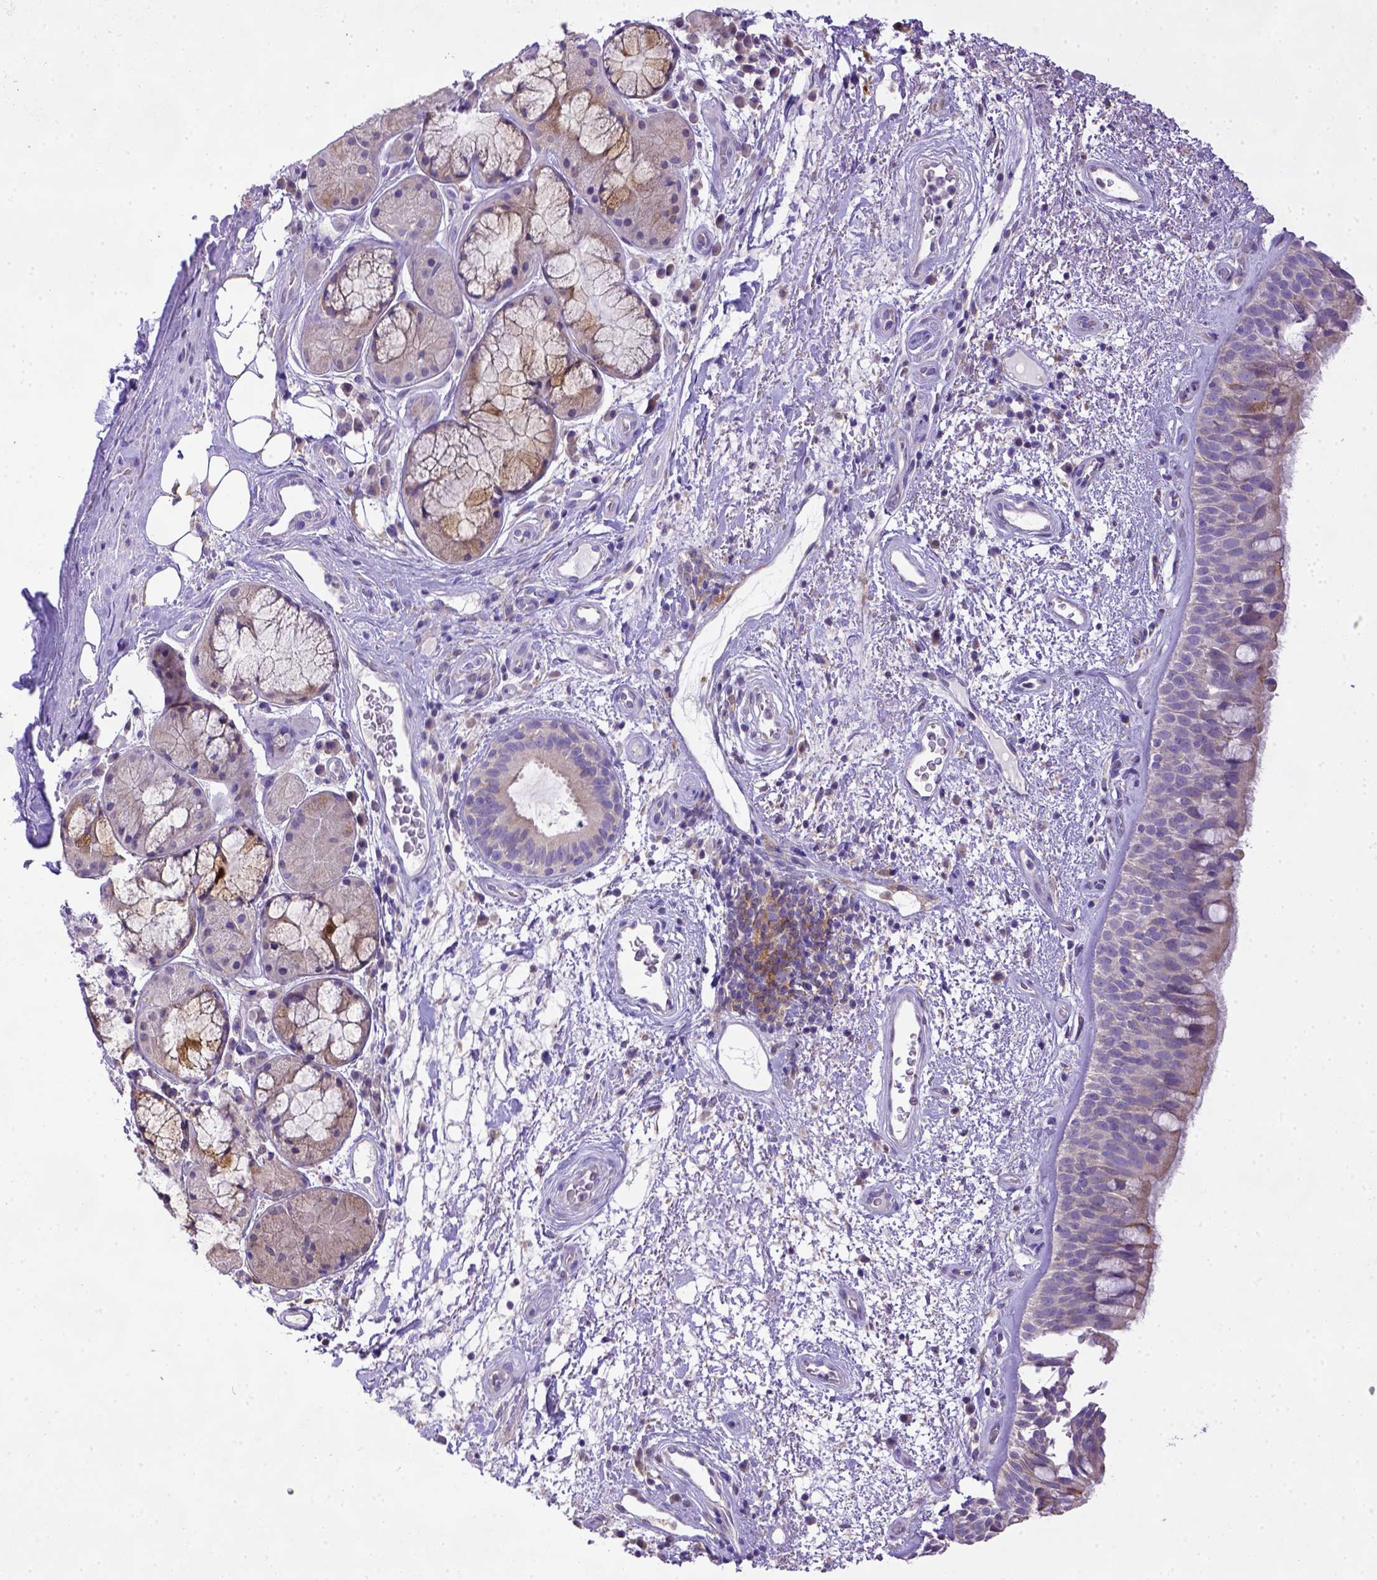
{"staining": {"intensity": "negative", "quantity": "none", "location": "none"}, "tissue": "bronchus", "cell_type": "Respiratory epithelial cells", "image_type": "normal", "snomed": [{"axis": "morphology", "description": "Normal tissue, NOS"}, {"axis": "topography", "description": "Bronchus"}], "caption": "A micrograph of bronchus stained for a protein displays no brown staining in respiratory epithelial cells. (DAB (3,3'-diaminobenzidine) immunohistochemistry with hematoxylin counter stain).", "gene": "CD40", "patient": {"sex": "male", "age": 48}}